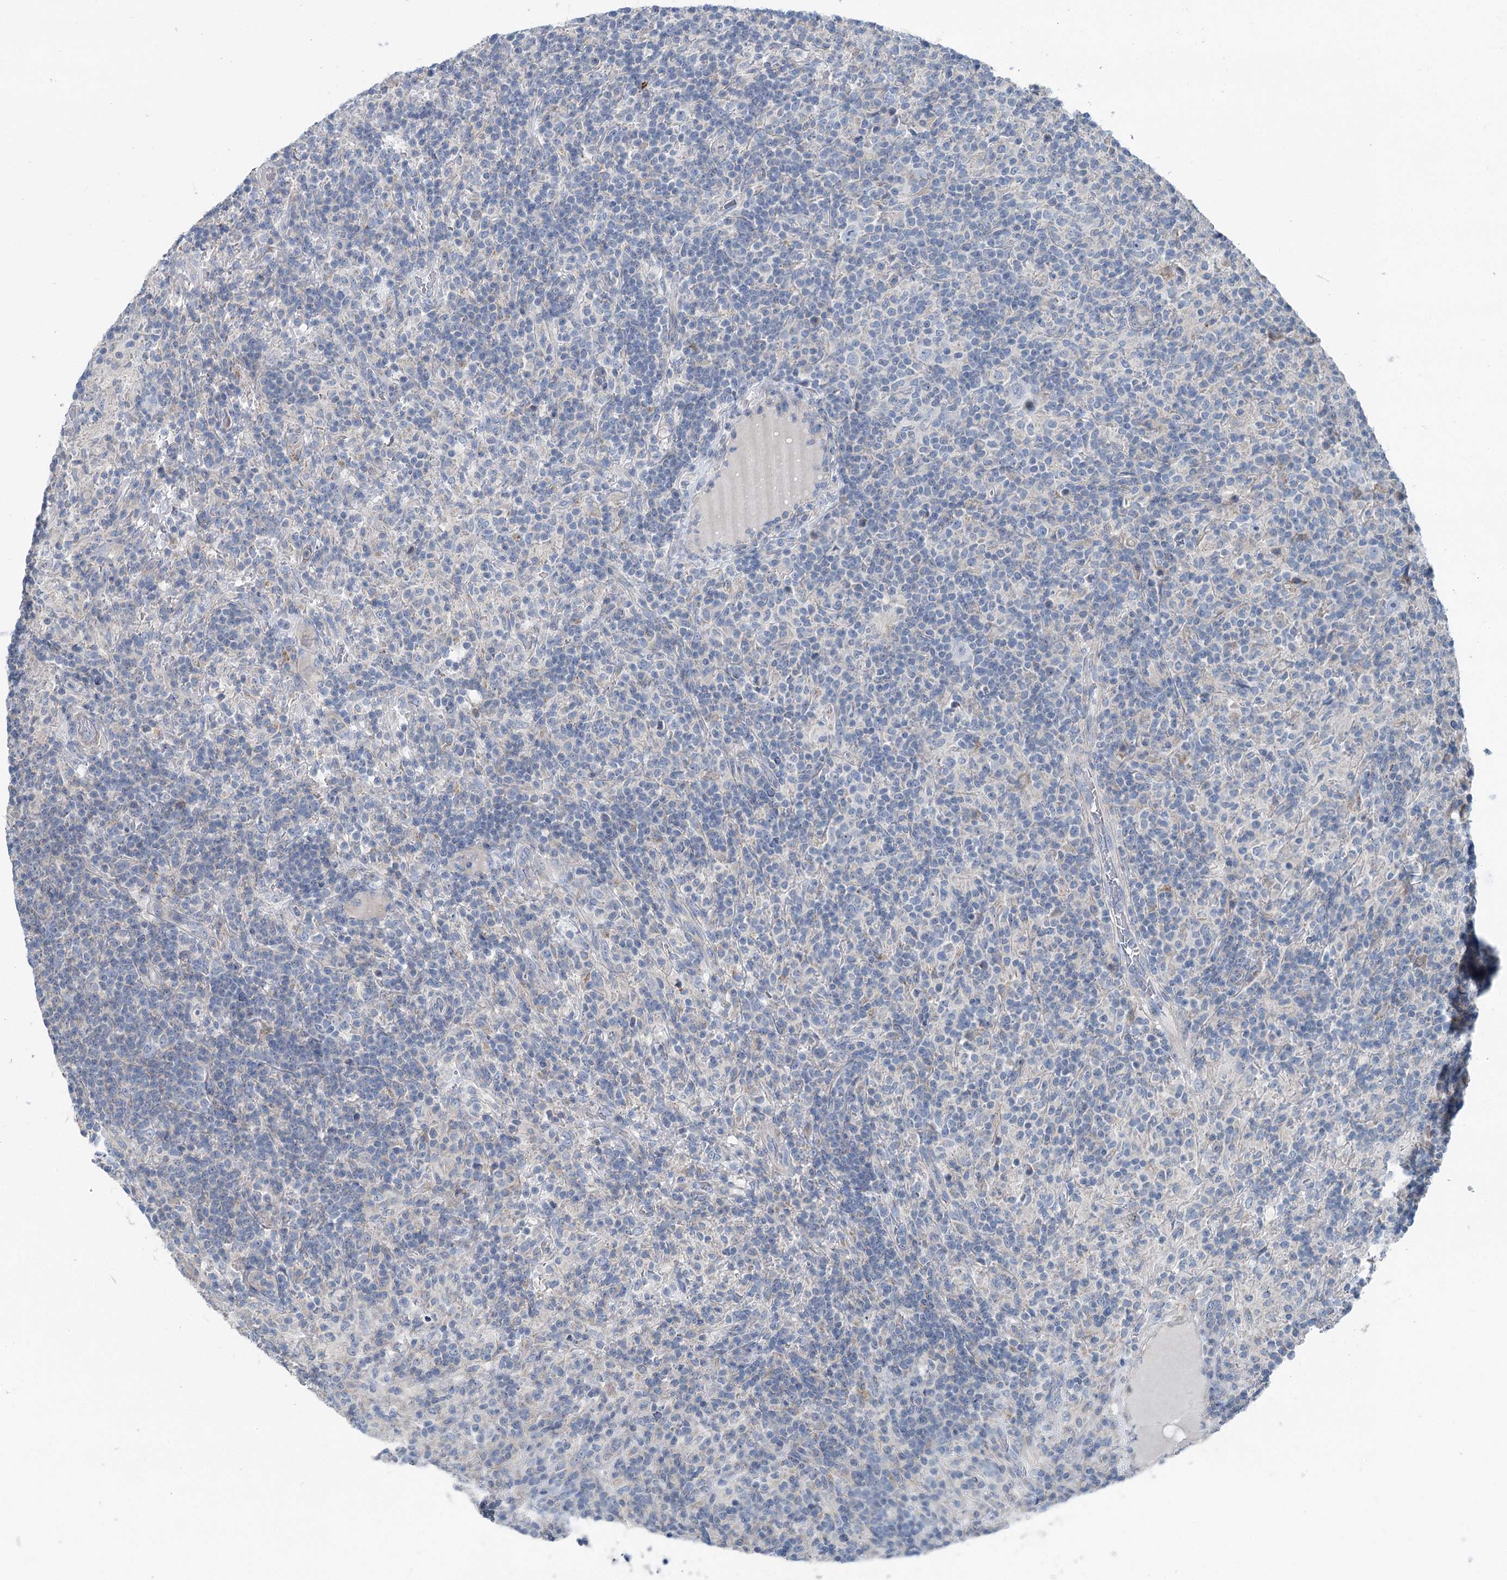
{"staining": {"intensity": "negative", "quantity": "none", "location": "none"}, "tissue": "lymphoma", "cell_type": "Tumor cells", "image_type": "cancer", "snomed": [{"axis": "morphology", "description": "Hodgkin's disease, NOS"}, {"axis": "topography", "description": "Lymph node"}], "caption": "Lymphoma was stained to show a protein in brown. There is no significant positivity in tumor cells. (DAB IHC, high magnification).", "gene": "MARK2", "patient": {"sex": "male", "age": 70}}